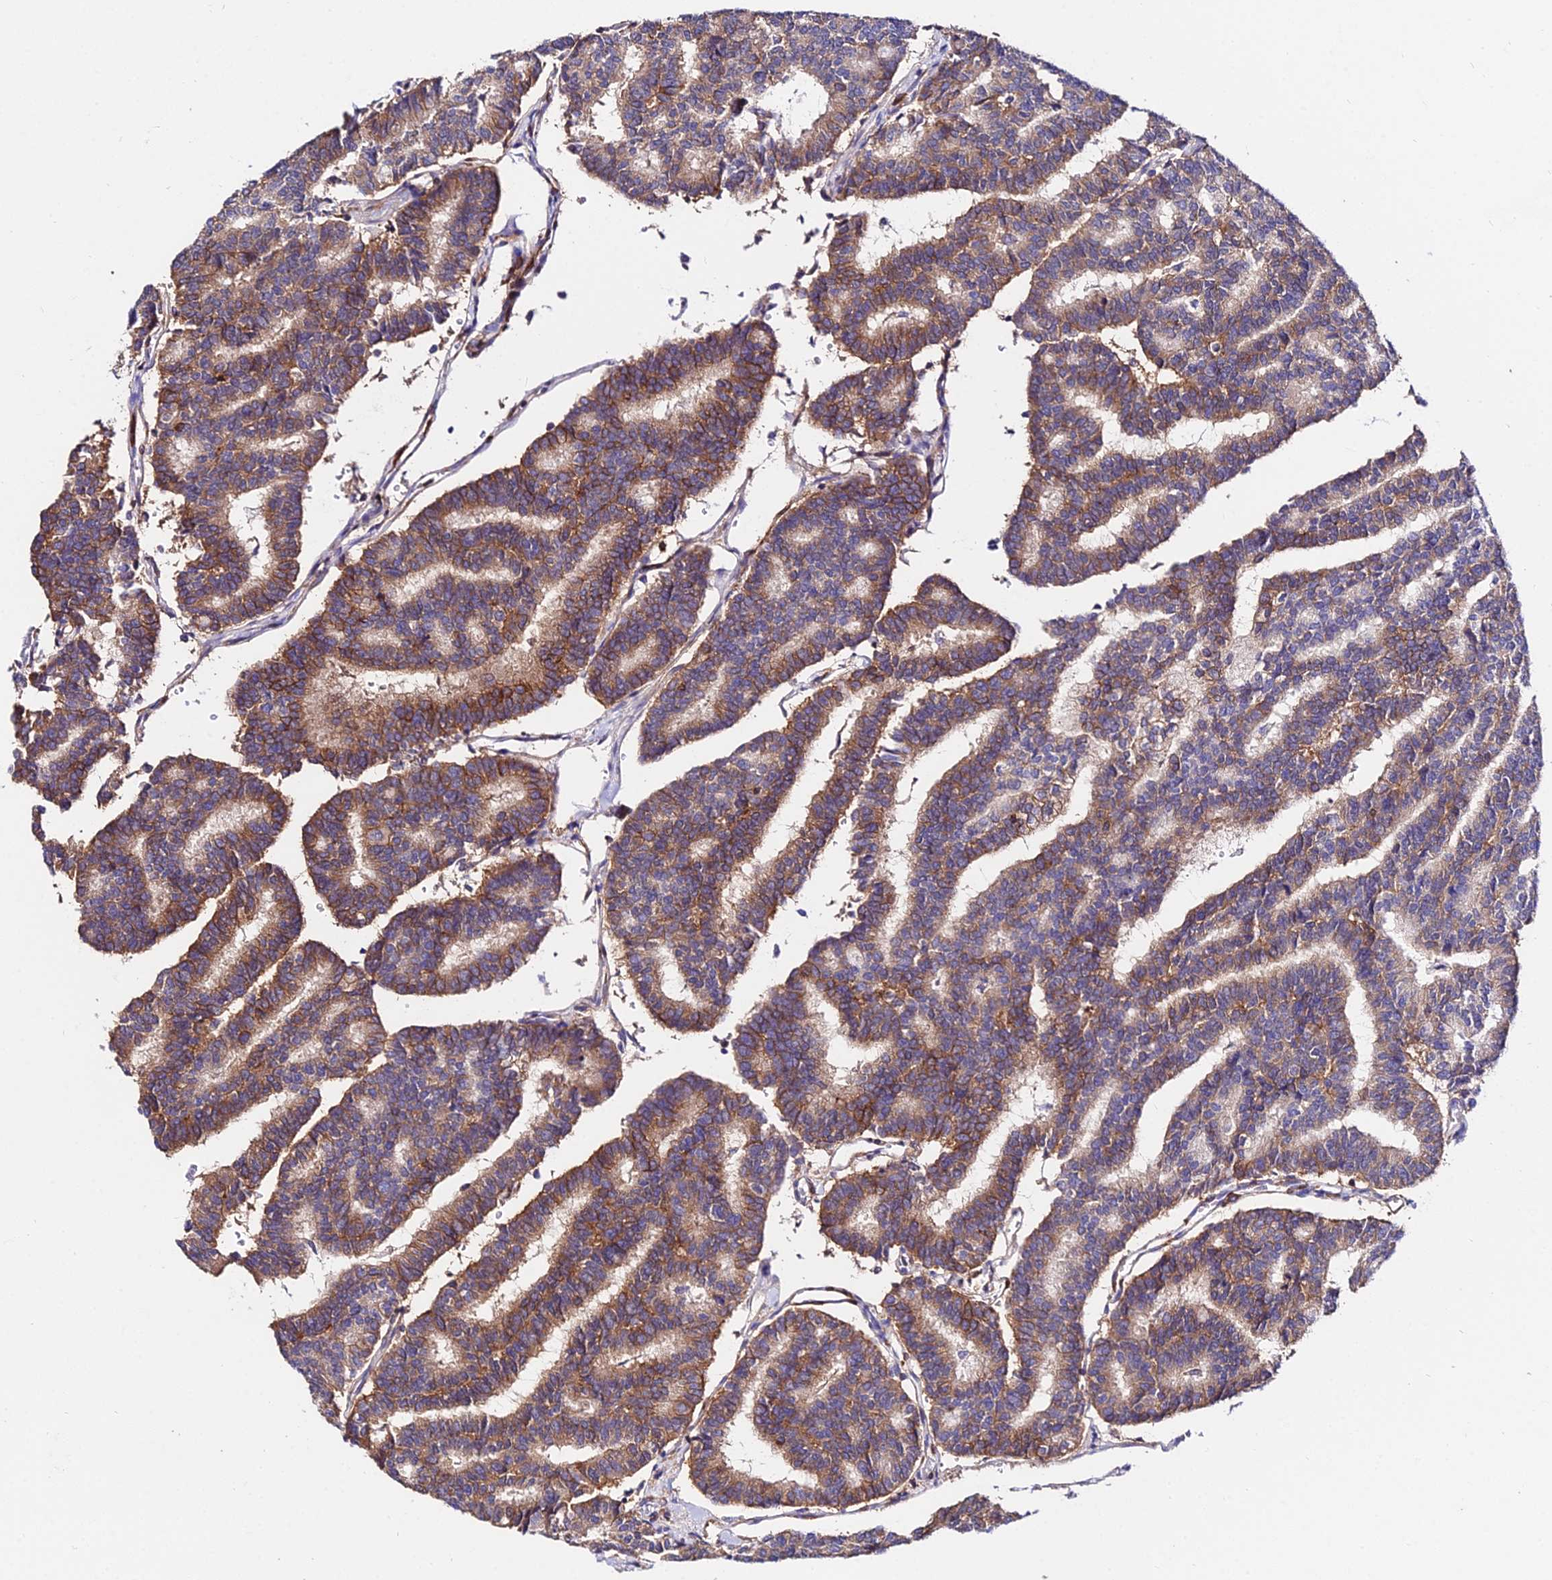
{"staining": {"intensity": "moderate", "quantity": "25%-75%", "location": "cytoplasmic/membranous"}, "tissue": "thyroid cancer", "cell_type": "Tumor cells", "image_type": "cancer", "snomed": [{"axis": "morphology", "description": "Papillary adenocarcinoma, NOS"}, {"axis": "topography", "description": "Thyroid gland"}], "caption": "About 25%-75% of tumor cells in thyroid papillary adenocarcinoma display moderate cytoplasmic/membranous protein staining as visualized by brown immunohistochemical staining.", "gene": "CSRP1", "patient": {"sex": "female", "age": 35}}